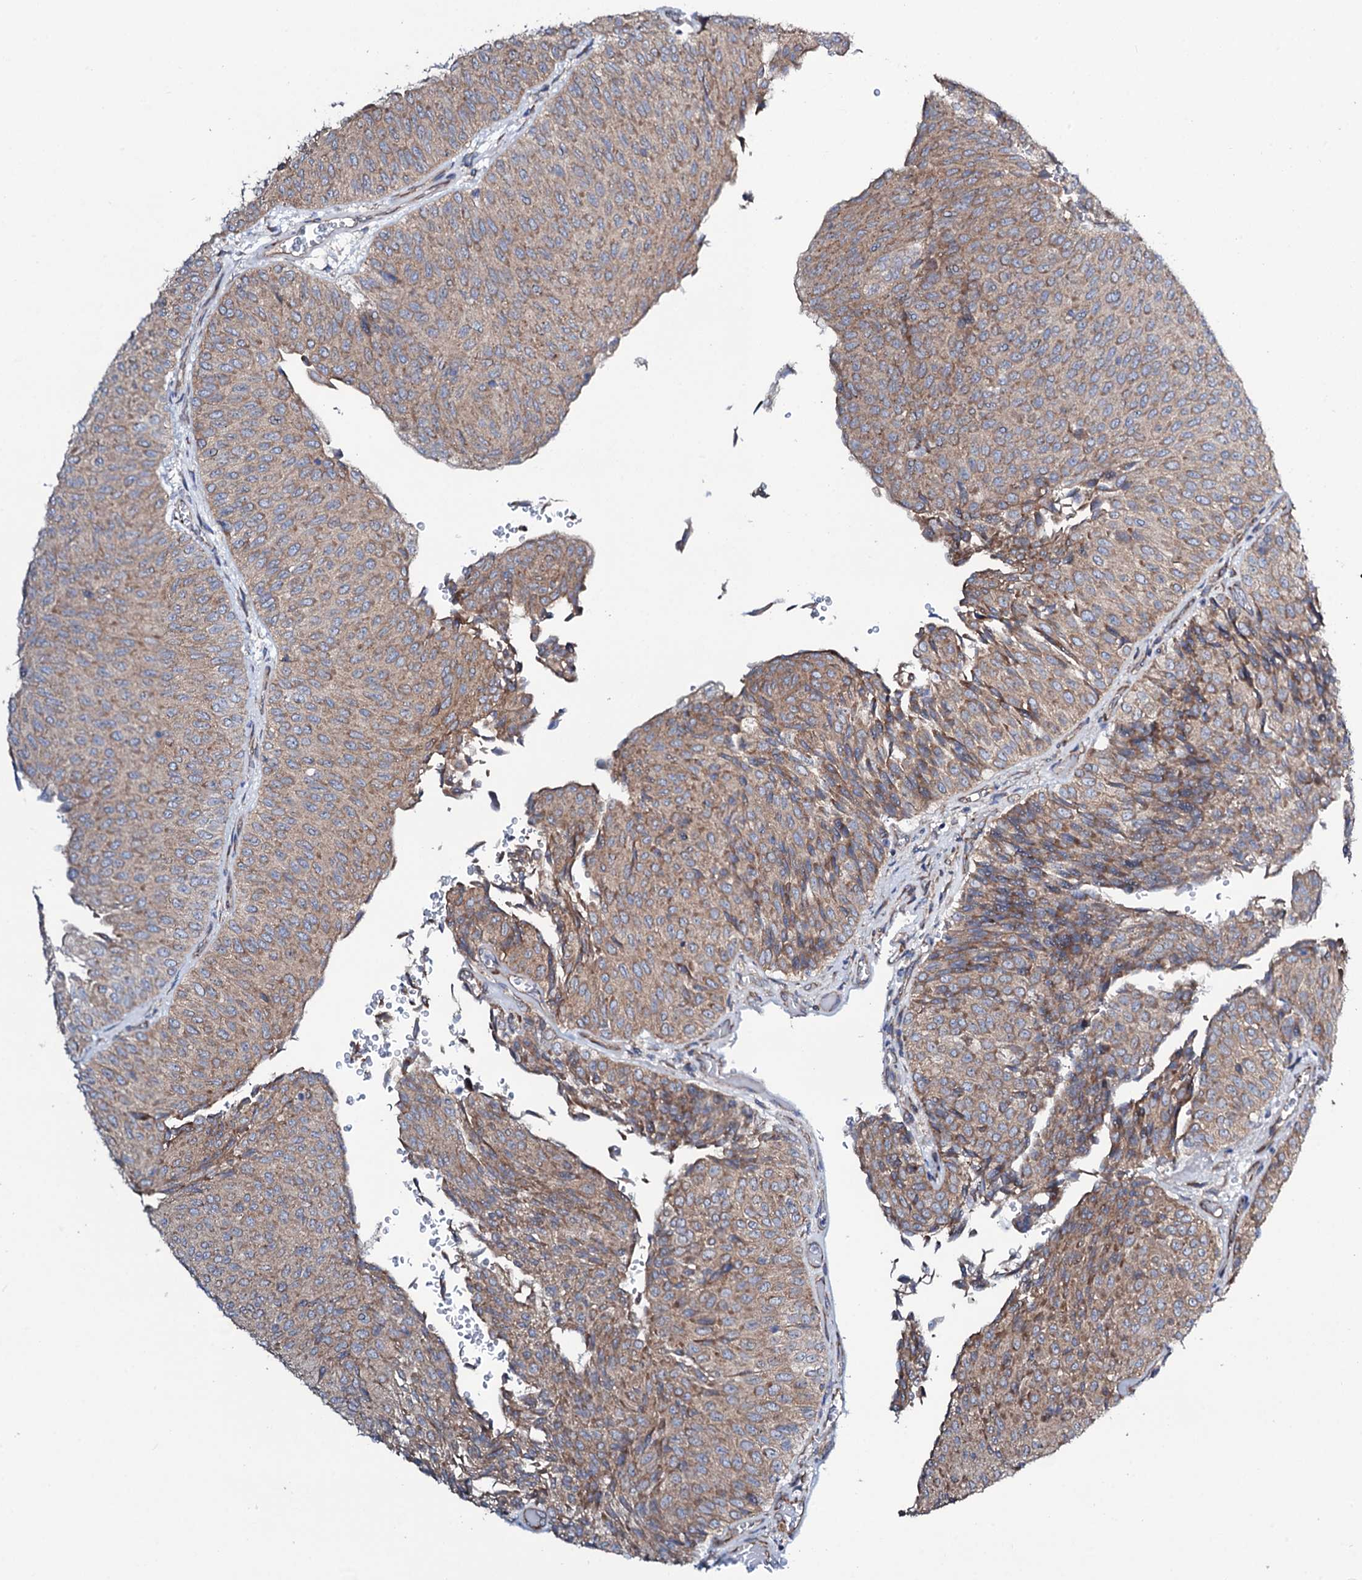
{"staining": {"intensity": "moderate", "quantity": ">75%", "location": "cytoplasmic/membranous"}, "tissue": "urothelial cancer", "cell_type": "Tumor cells", "image_type": "cancer", "snomed": [{"axis": "morphology", "description": "Urothelial carcinoma, Low grade"}, {"axis": "topography", "description": "Urinary bladder"}], "caption": "Moderate cytoplasmic/membranous protein positivity is appreciated in about >75% of tumor cells in urothelial cancer.", "gene": "STARD13", "patient": {"sex": "male", "age": 78}}